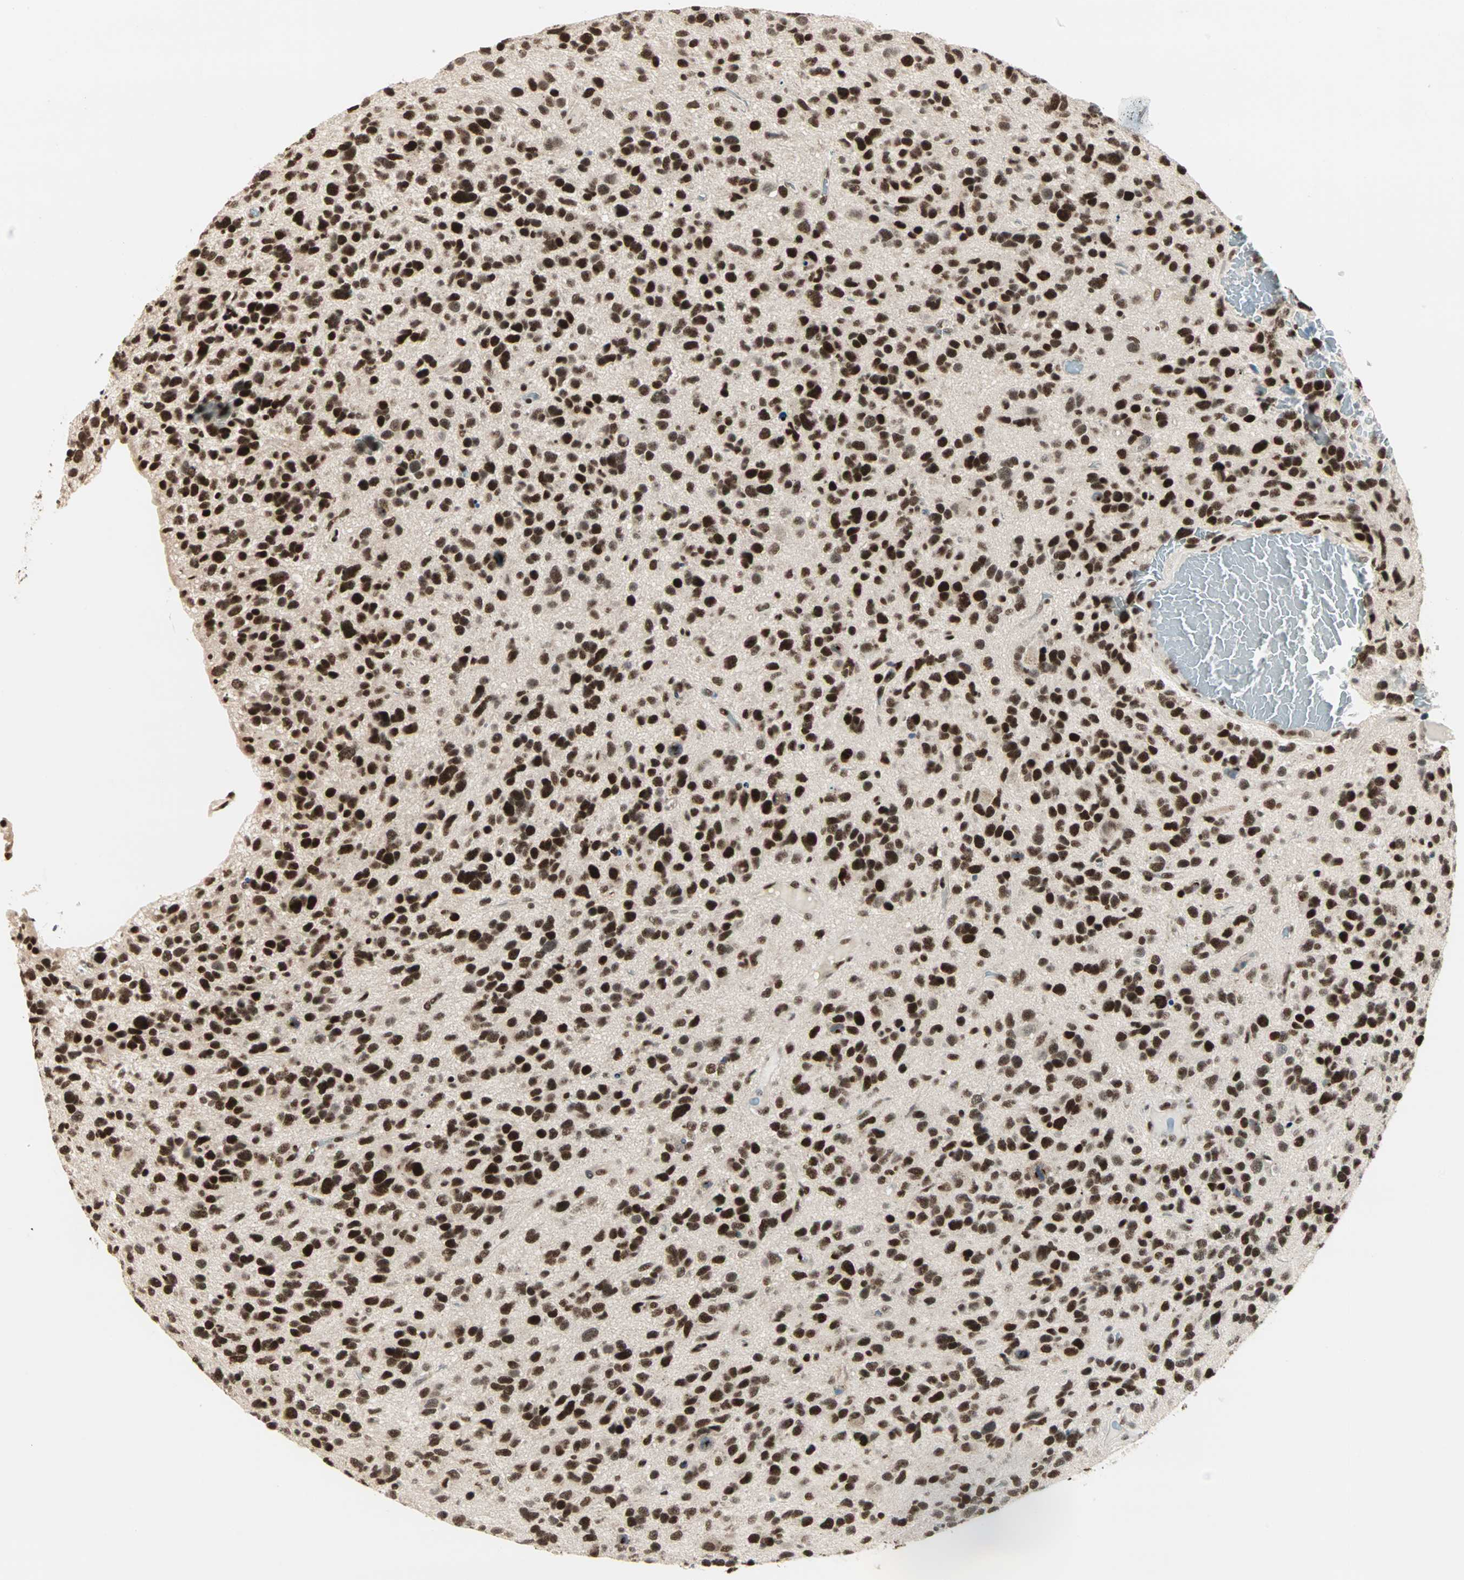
{"staining": {"intensity": "strong", "quantity": ">75%", "location": "nuclear"}, "tissue": "glioma", "cell_type": "Tumor cells", "image_type": "cancer", "snomed": [{"axis": "morphology", "description": "Glioma, malignant, High grade"}, {"axis": "topography", "description": "Brain"}], "caption": "Strong nuclear protein expression is appreciated in about >75% of tumor cells in malignant glioma (high-grade).", "gene": "BLM", "patient": {"sex": "female", "age": 58}}